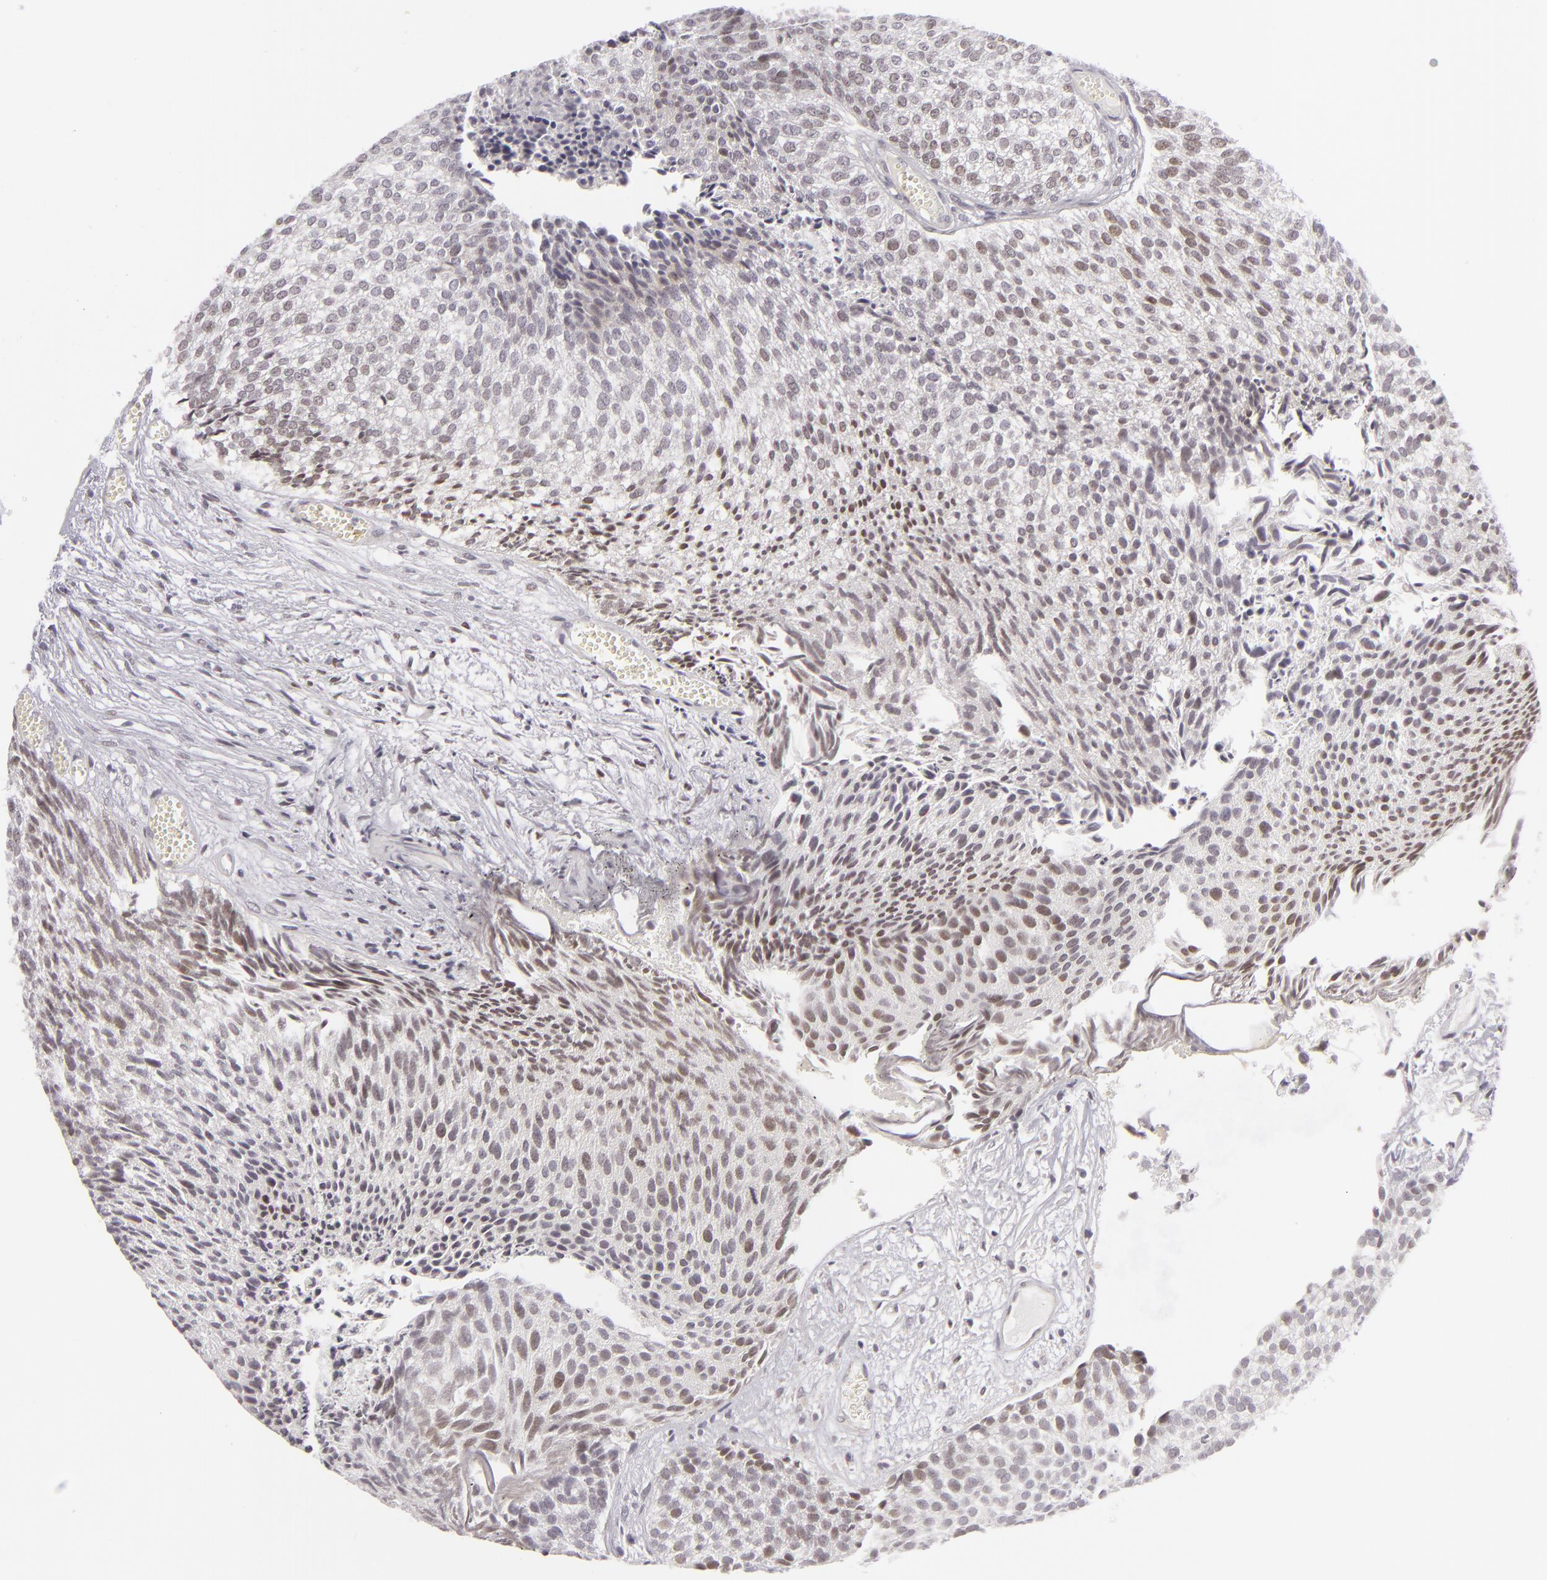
{"staining": {"intensity": "weak", "quantity": "25%-75%", "location": "none"}, "tissue": "urothelial cancer", "cell_type": "Tumor cells", "image_type": "cancer", "snomed": [{"axis": "morphology", "description": "Urothelial carcinoma, Low grade"}, {"axis": "topography", "description": "Urinary bladder"}], "caption": "Weak None positivity for a protein is identified in about 25%-75% of tumor cells of urothelial carcinoma (low-grade) using IHC.", "gene": "SIX1", "patient": {"sex": "male", "age": 84}}